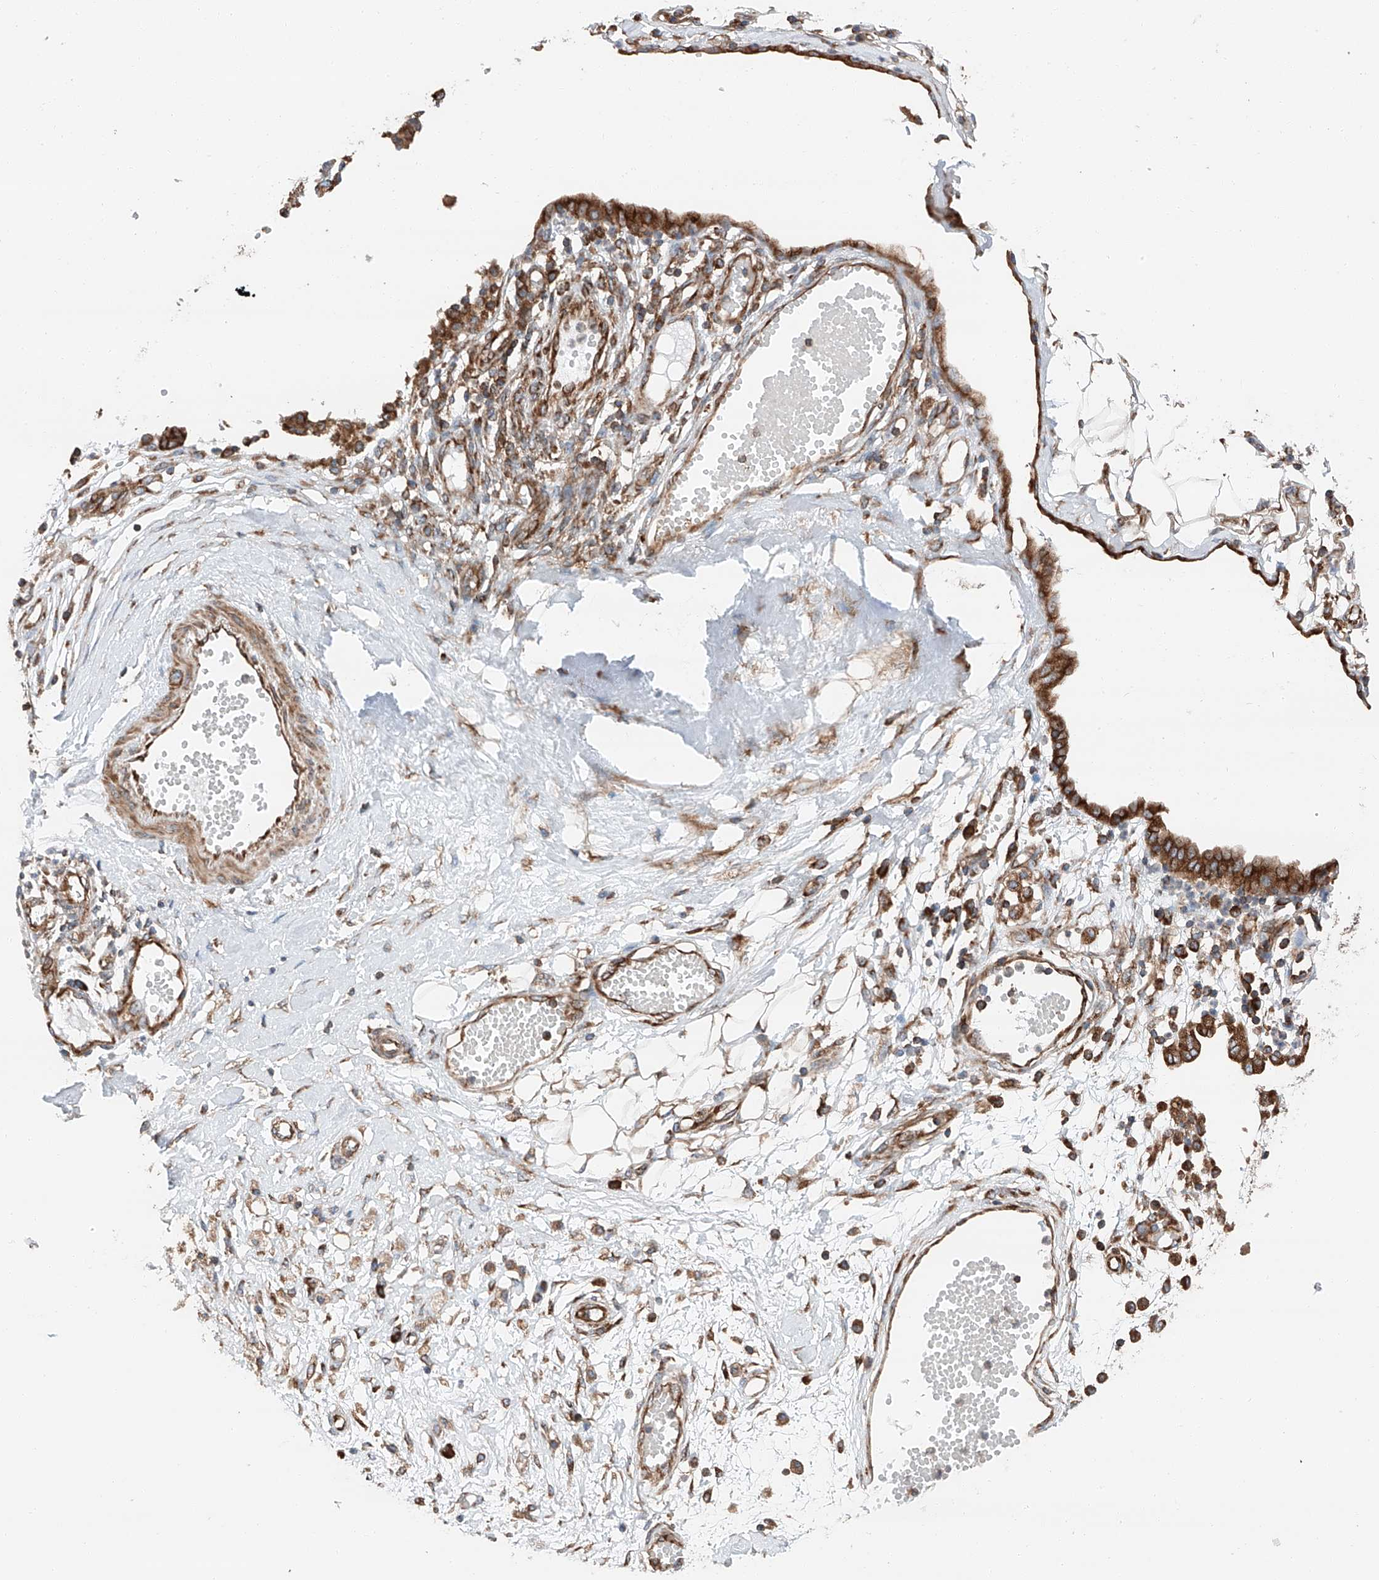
{"staining": {"intensity": "strong", "quantity": ">75%", "location": "cytoplasmic/membranous"}, "tissue": "ovarian cancer", "cell_type": "Tumor cells", "image_type": "cancer", "snomed": [{"axis": "morphology", "description": "Carcinoma, endometroid"}, {"axis": "topography", "description": "Ovary"}], "caption": "Human ovarian endometroid carcinoma stained for a protein (brown) exhibits strong cytoplasmic/membranous positive staining in about >75% of tumor cells.", "gene": "ZC3H15", "patient": {"sex": "female", "age": 42}}